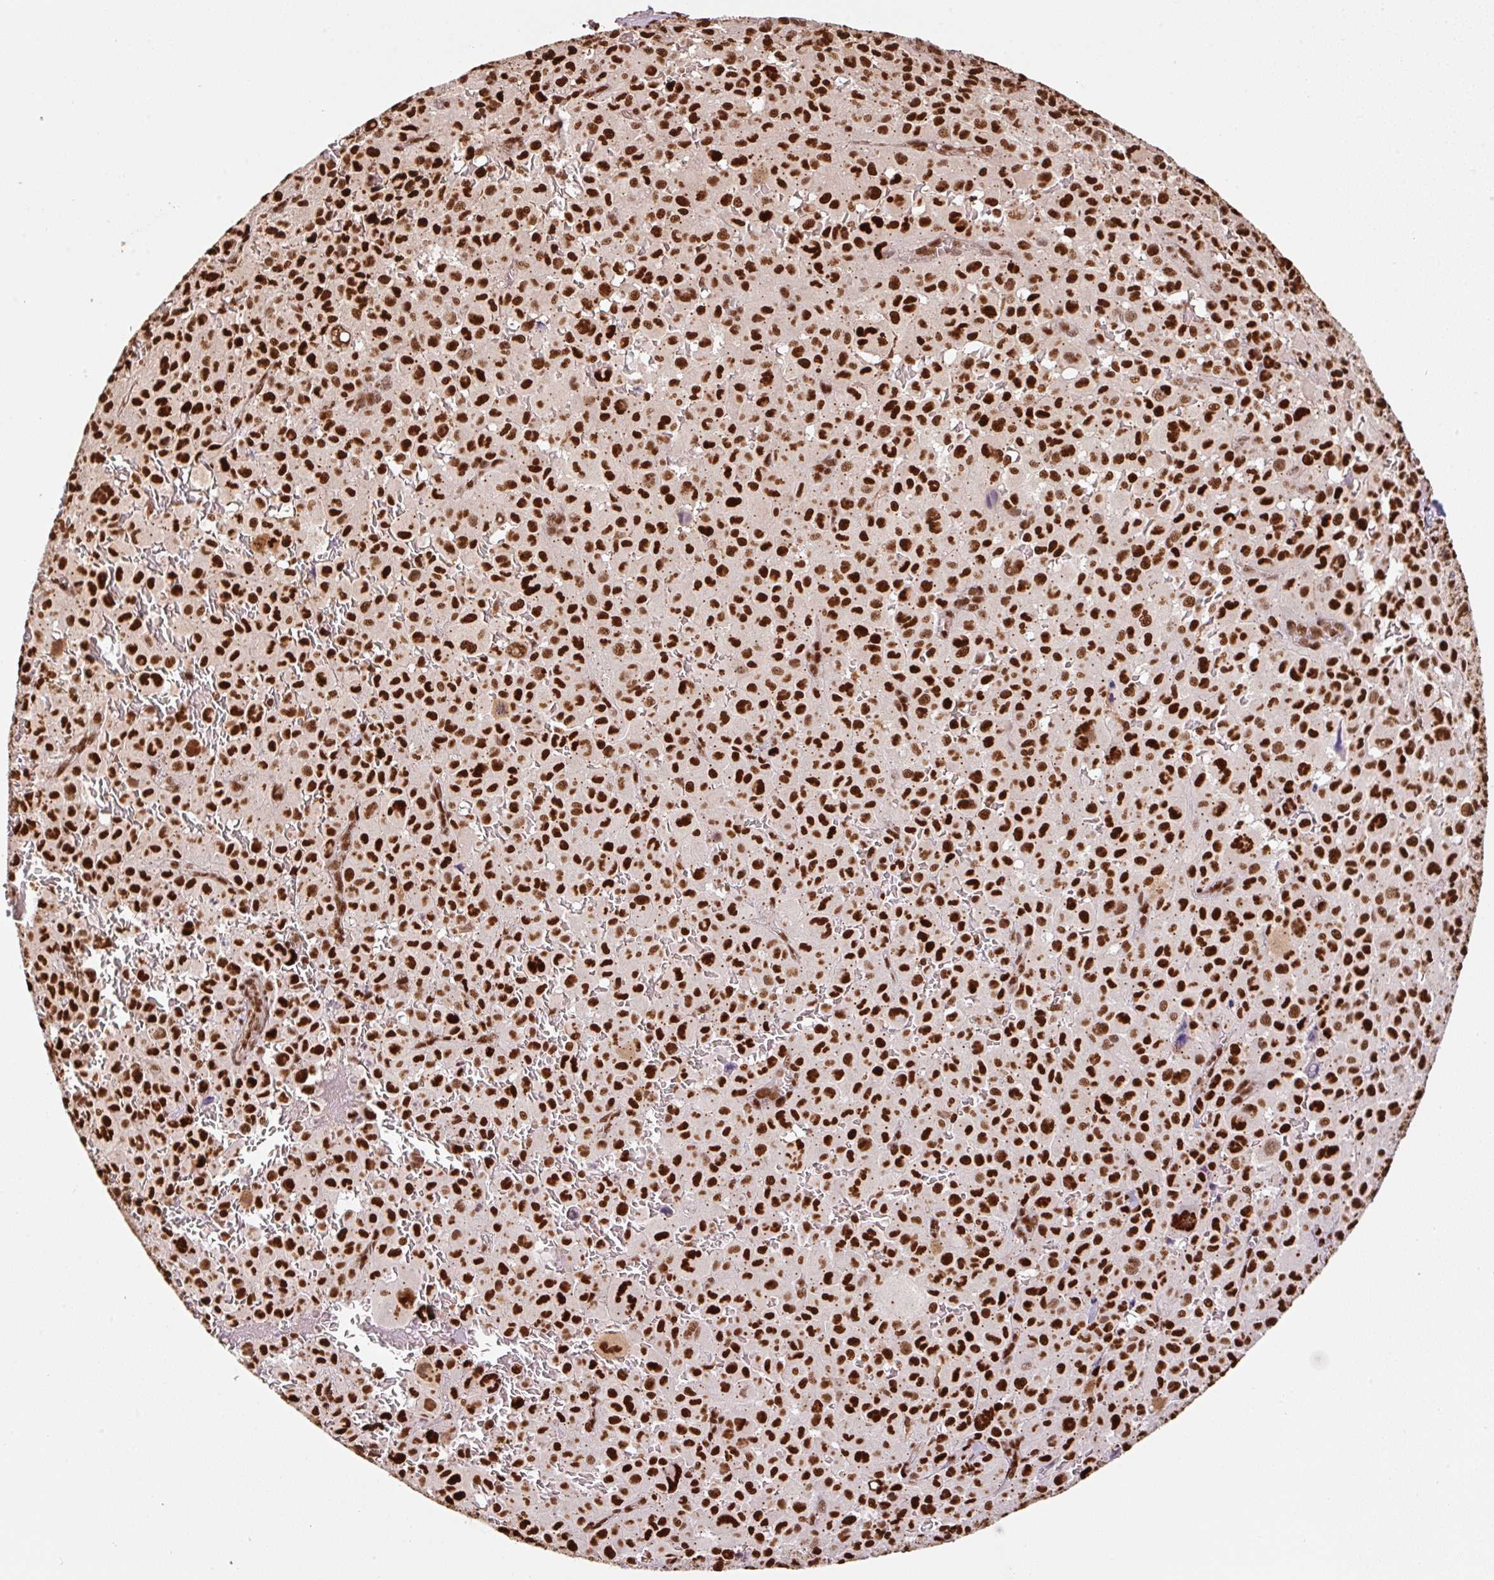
{"staining": {"intensity": "strong", "quantity": ">75%", "location": "nuclear"}, "tissue": "melanoma", "cell_type": "Tumor cells", "image_type": "cancer", "snomed": [{"axis": "morphology", "description": "Malignant melanoma, NOS"}, {"axis": "topography", "description": "Skin"}], "caption": "IHC of human melanoma displays high levels of strong nuclear positivity in about >75% of tumor cells. (Stains: DAB in brown, nuclei in blue, Microscopy: brightfield microscopy at high magnification).", "gene": "GPR139", "patient": {"sex": "female", "age": 74}}